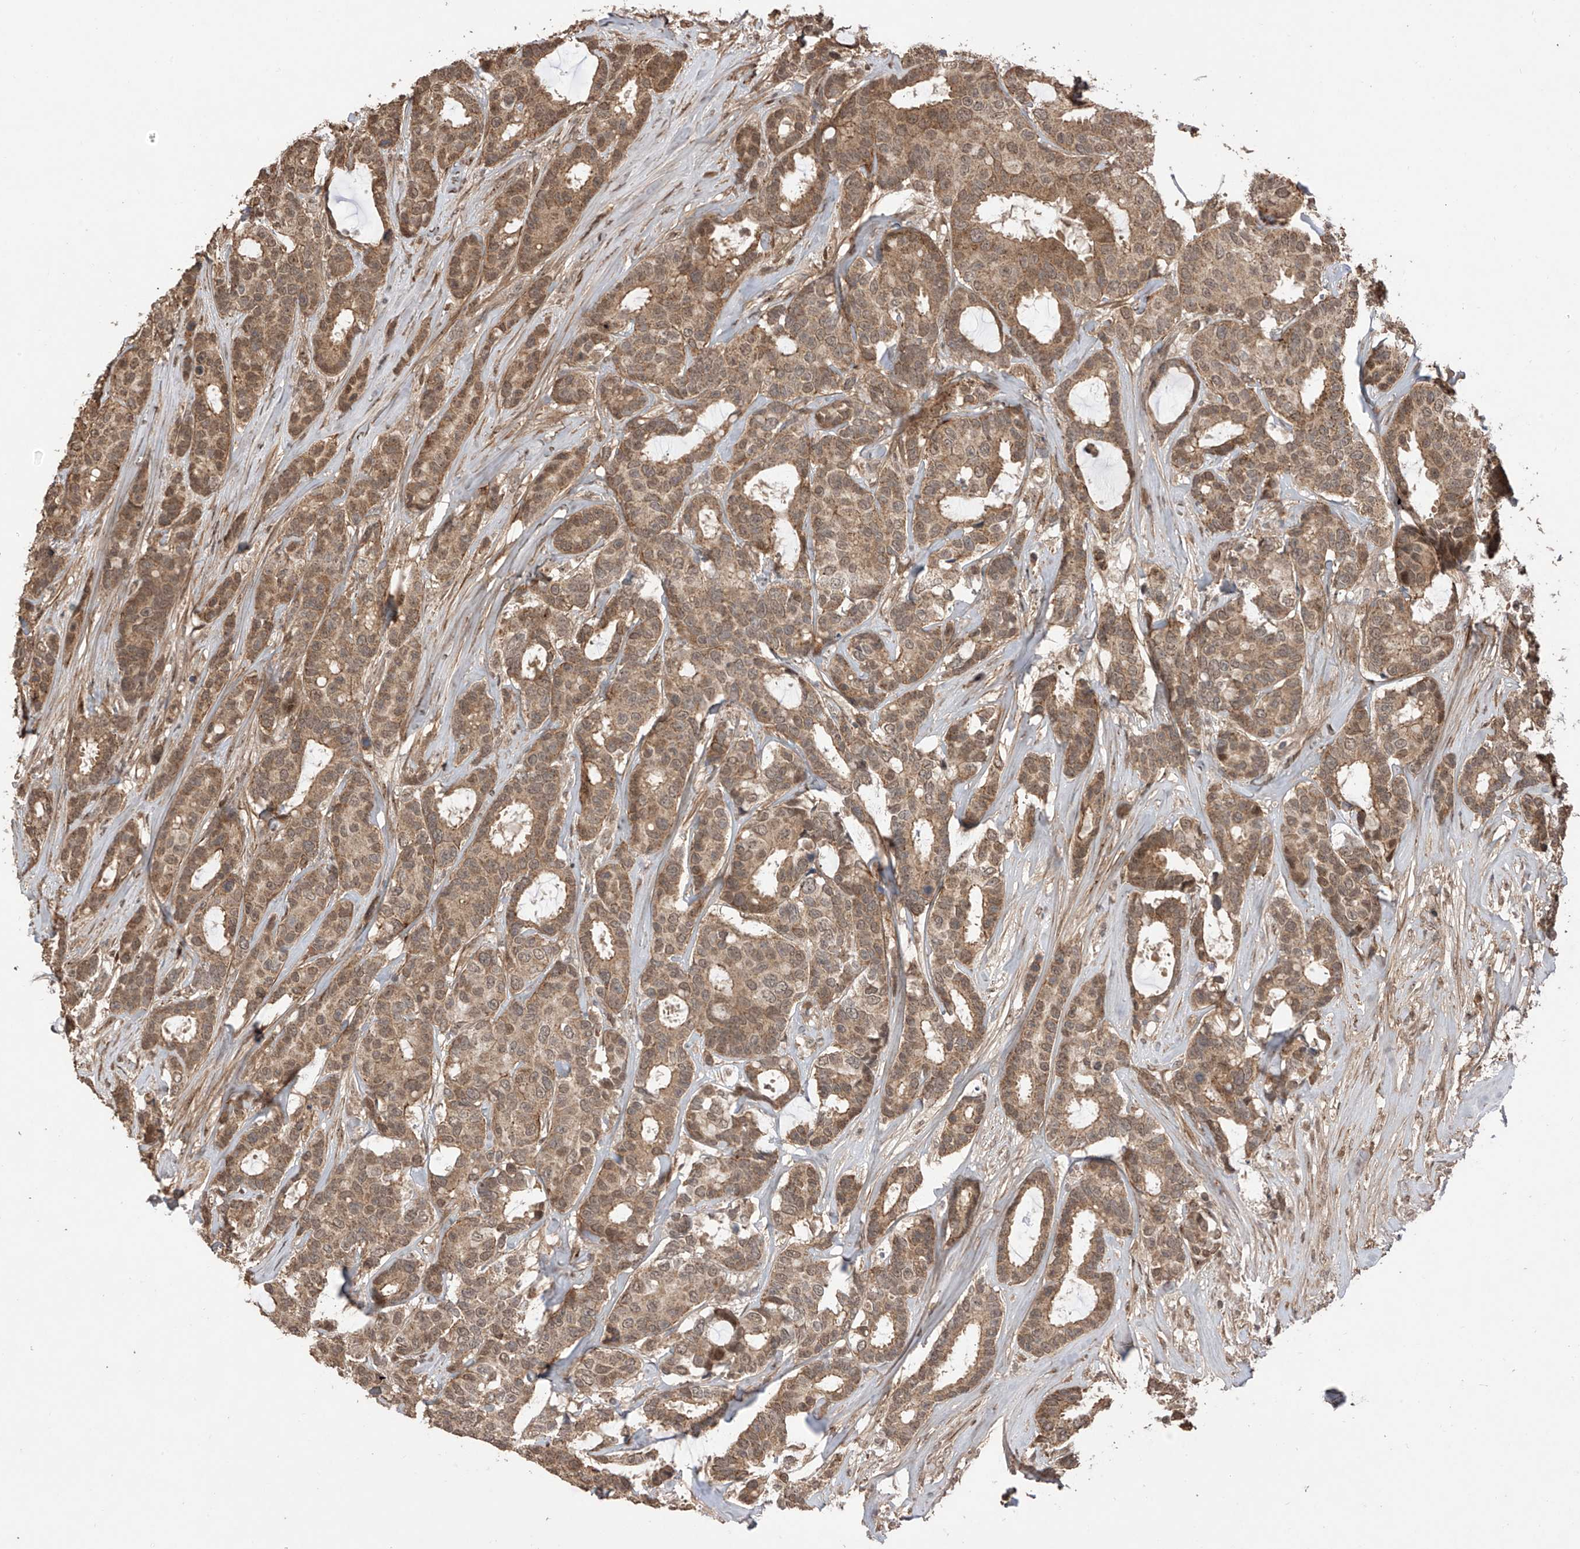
{"staining": {"intensity": "moderate", "quantity": ">75%", "location": "cytoplasmic/membranous,nuclear"}, "tissue": "breast cancer", "cell_type": "Tumor cells", "image_type": "cancer", "snomed": [{"axis": "morphology", "description": "Duct carcinoma"}, {"axis": "topography", "description": "Breast"}], "caption": "Breast cancer (infiltrating ductal carcinoma) was stained to show a protein in brown. There is medium levels of moderate cytoplasmic/membranous and nuclear positivity in about >75% of tumor cells.", "gene": "LATS1", "patient": {"sex": "female", "age": 87}}